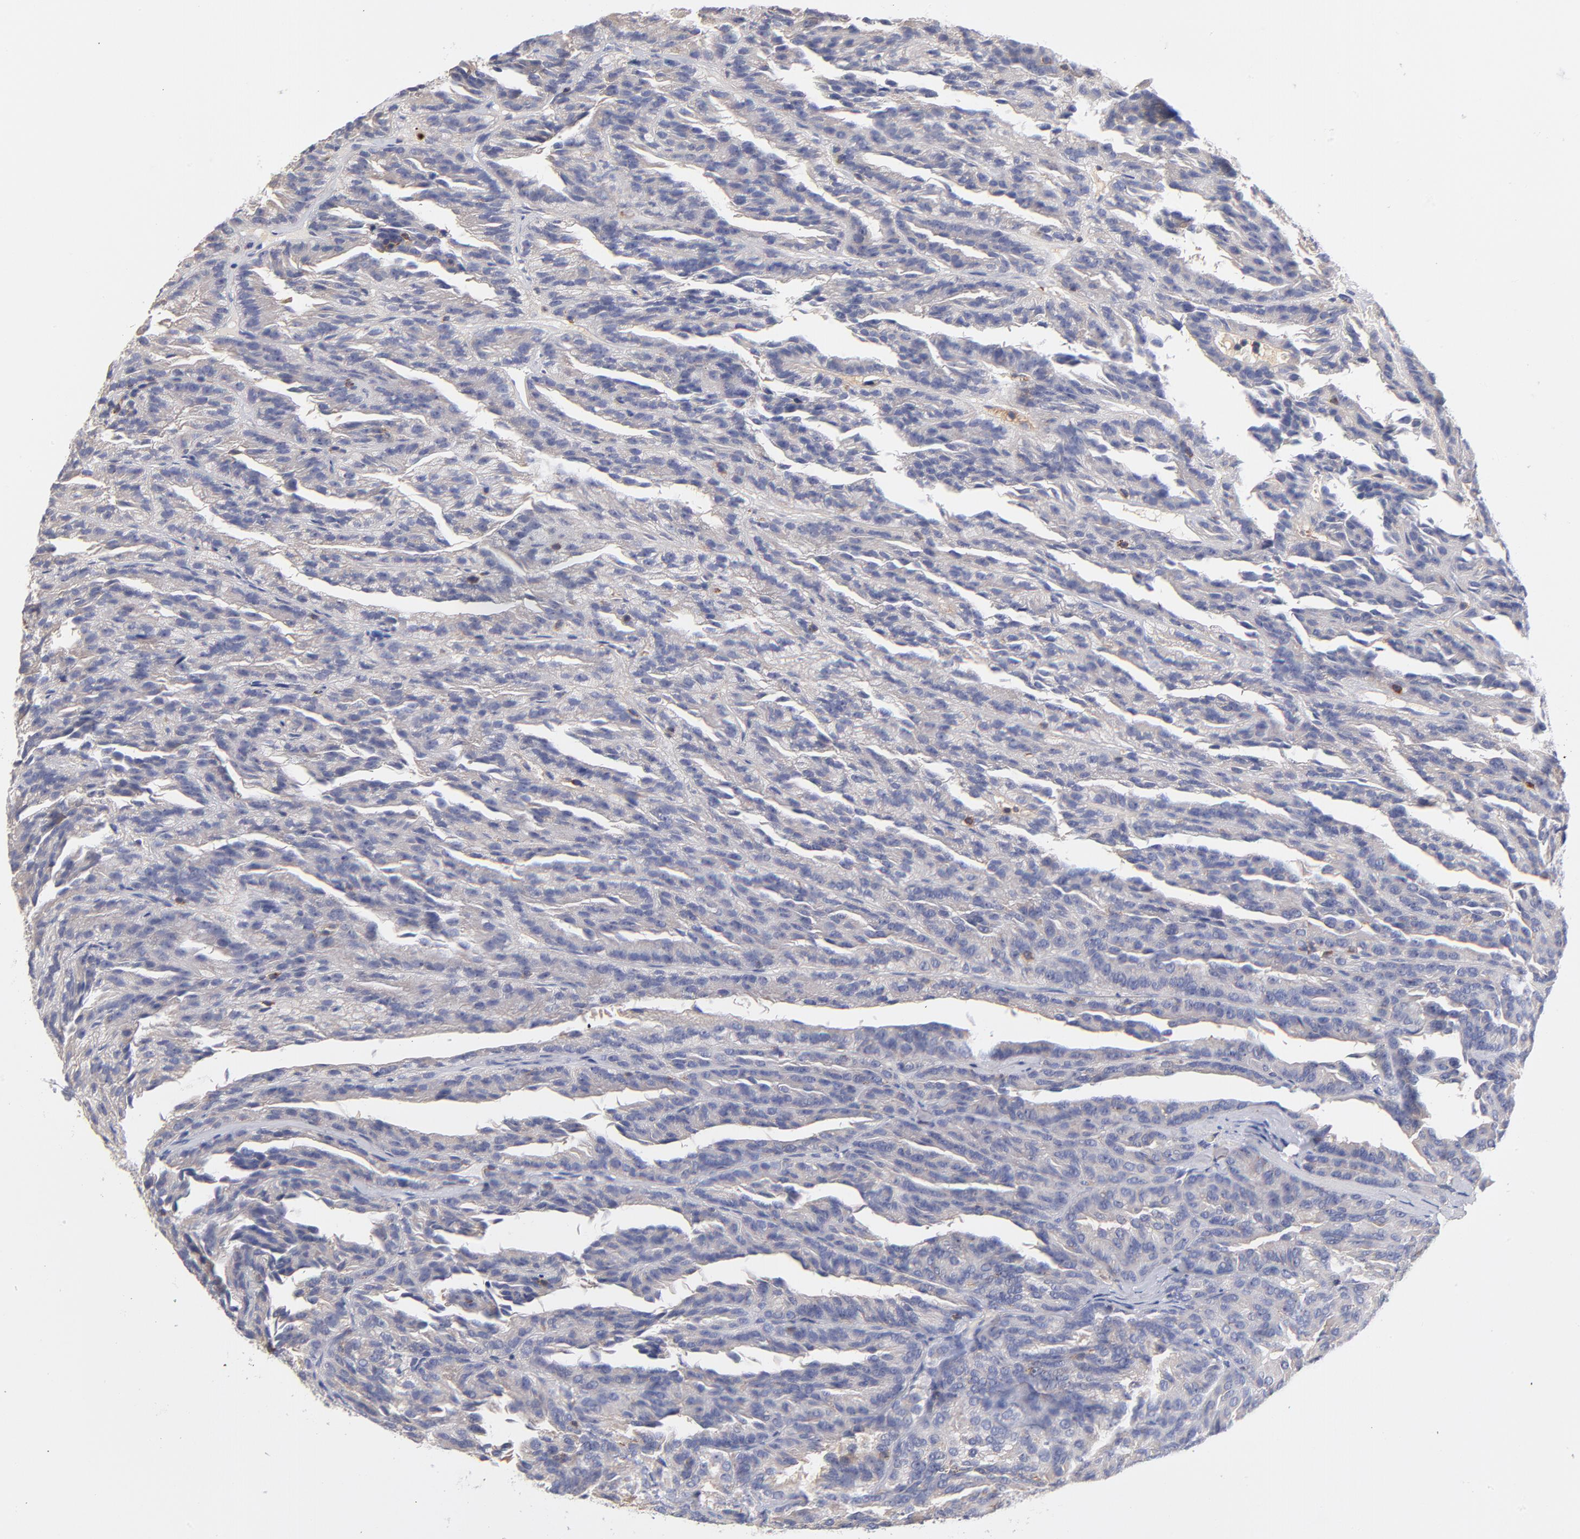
{"staining": {"intensity": "negative", "quantity": "none", "location": "none"}, "tissue": "renal cancer", "cell_type": "Tumor cells", "image_type": "cancer", "snomed": [{"axis": "morphology", "description": "Adenocarcinoma, NOS"}, {"axis": "topography", "description": "Kidney"}], "caption": "This photomicrograph is of adenocarcinoma (renal) stained with immunohistochemistry (IHC) to label a protein in brown with the nuclei are counter-stained blue. There is no positivity in tumor cells.", "gene": "KREMEN2", "patient": {"sex": "male", "age": 46}}